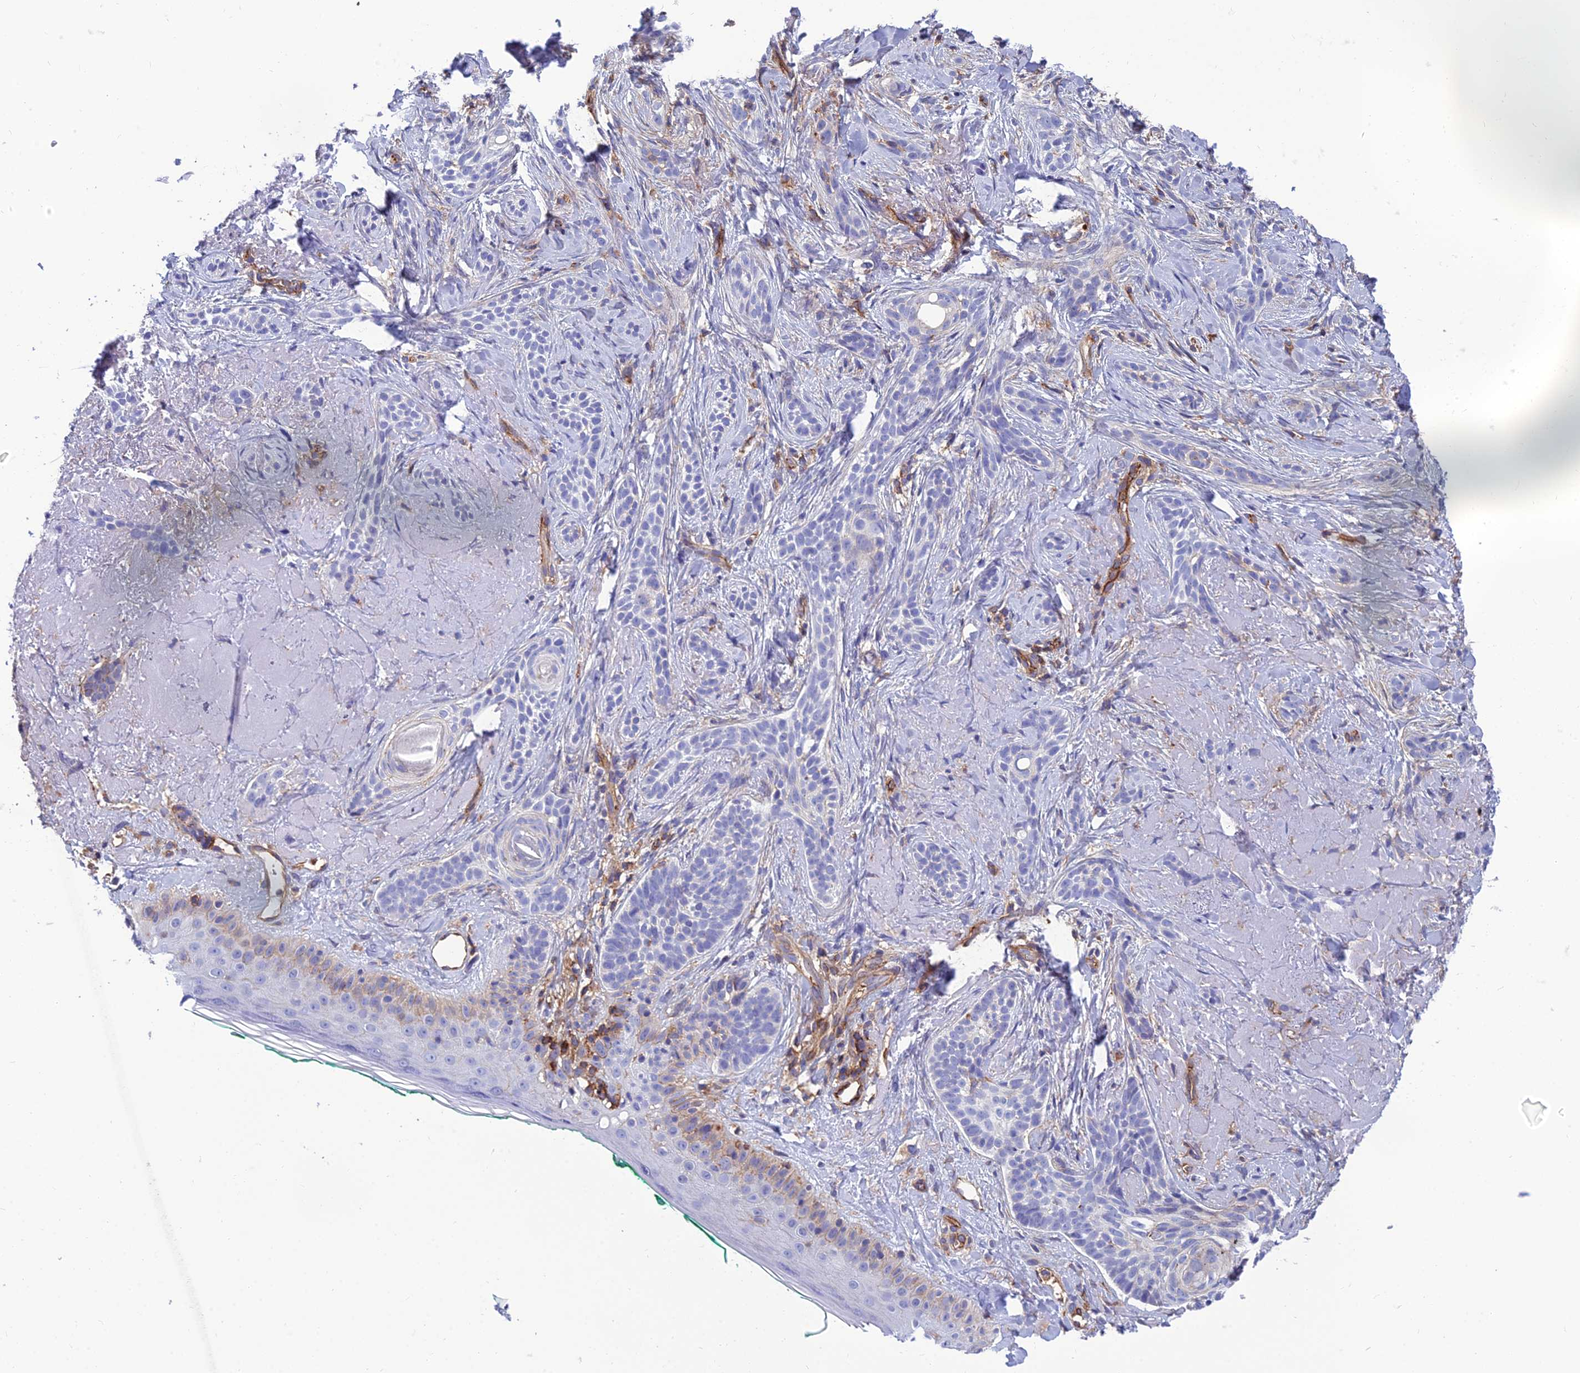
{"staining": {"intensity": "negative", "quantity": "none", "location": "none"}, "tissue": "skin cancer", "cell_type": "Tumor cells", "image_type": "cancer", "snomed": [{"axis": "morphology", "description": "Basal cell carcinoma"}, {"axis": "topography", "description": "Skin"}], "caption": "The micrograph shows no significant staining in tumor cells of skin cancer. The staining was performed using DAB to visualize the protein expression in brown, while the nuclei were stained in blue with hematoxylin (Magnification: 20x).", "gene": "PPP1R18", "patient": {"sex": "male", "age": 71}}